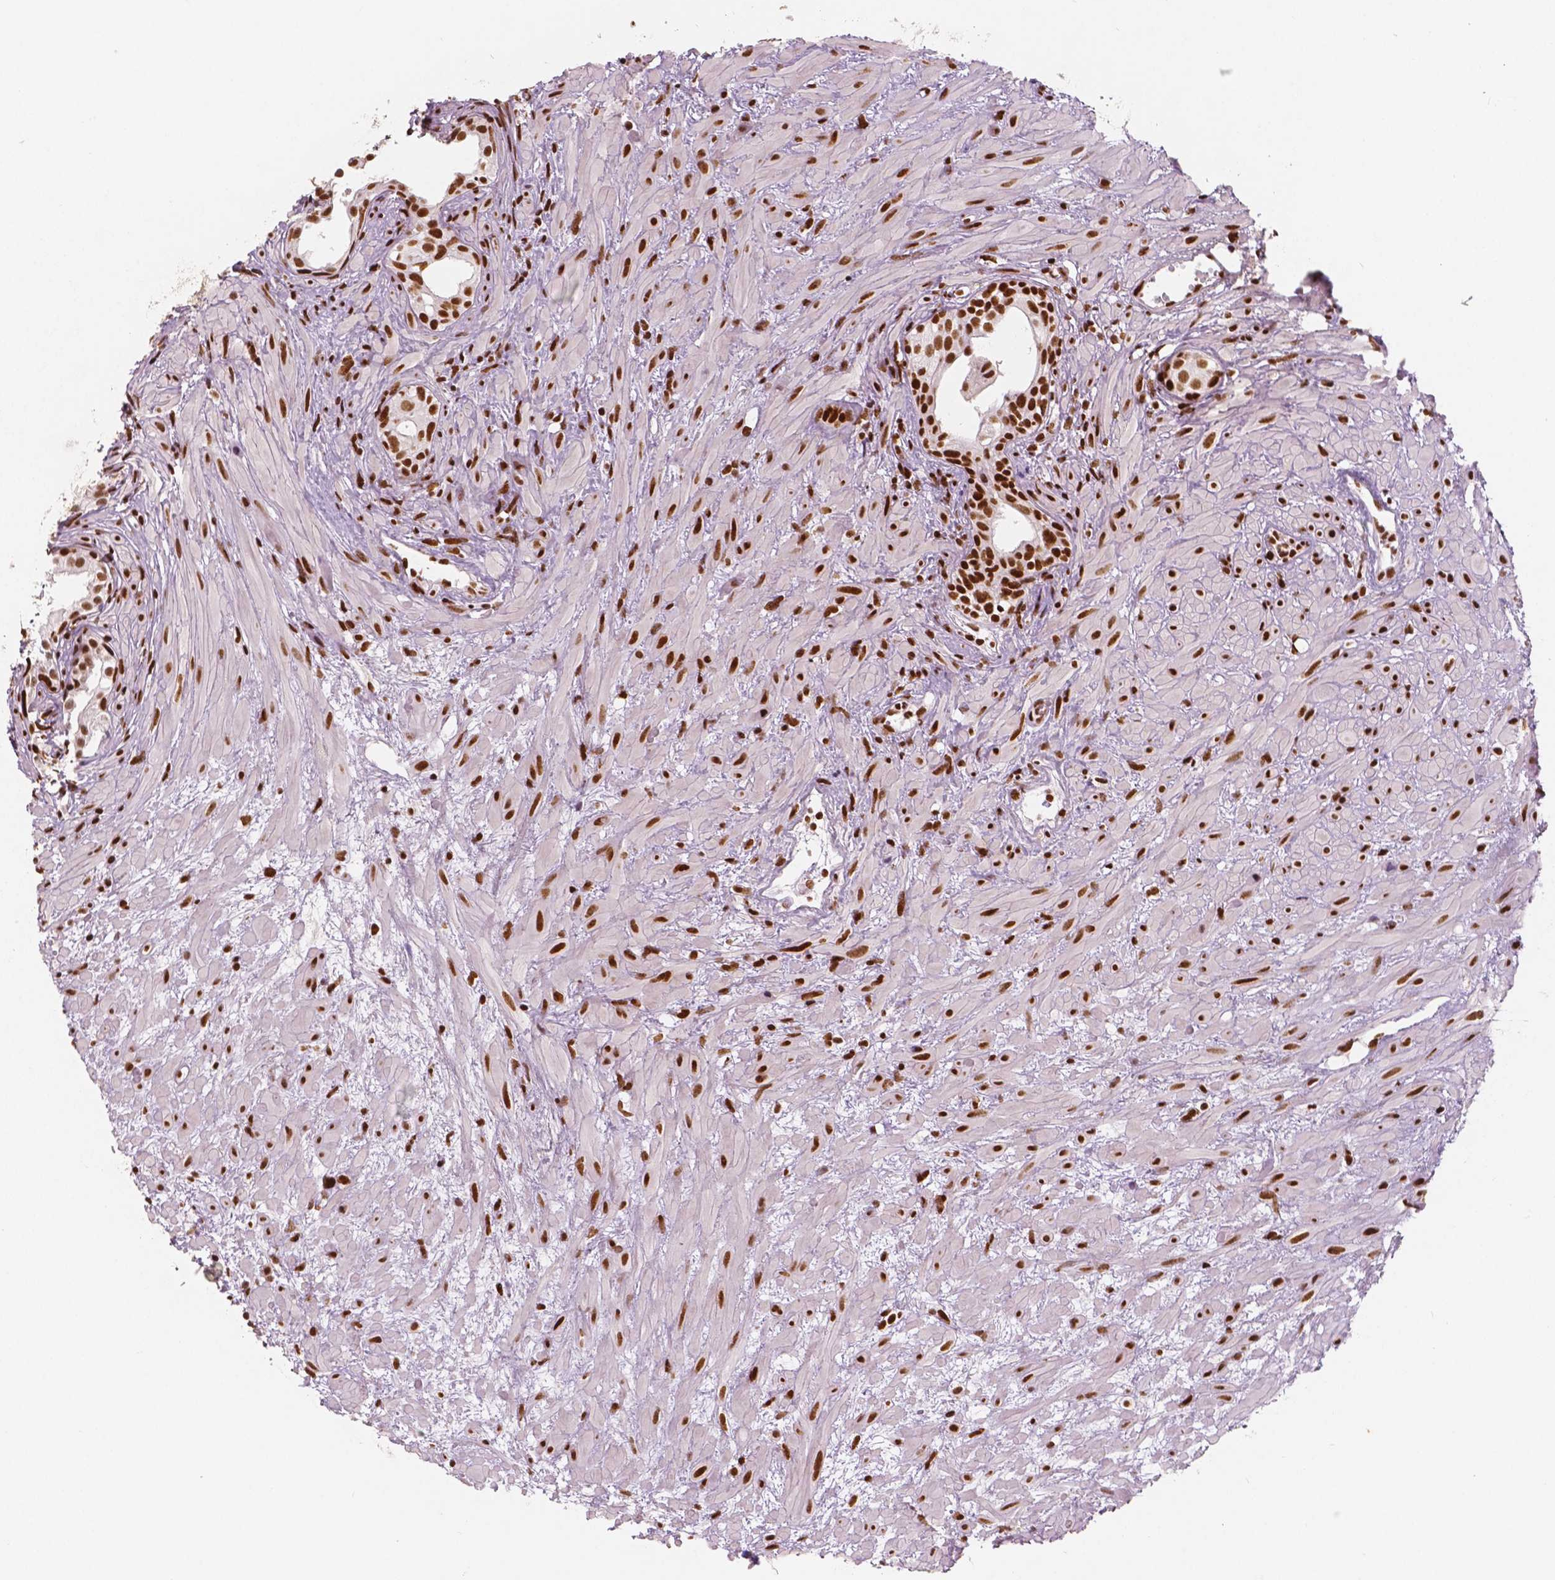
{"staining": {"intensity": "strong", "quantity": ">75%", "location": "nuclear"}, "tissue": "prostate cancer", "cell_type": "Tumor cells", "image_type": "cancer", "snomed": [{"axis": "morphology", "description": "Adenocarcinoma, High grade"}, {"axis": "topography", "description": "Prostate"}], "caption": "Prostate cancer tissue demonstrates strong nuclear expression in approximately >75% of tumor cells", "gene": "BRD4", "patient": {"sex": "male", "age": 79}}